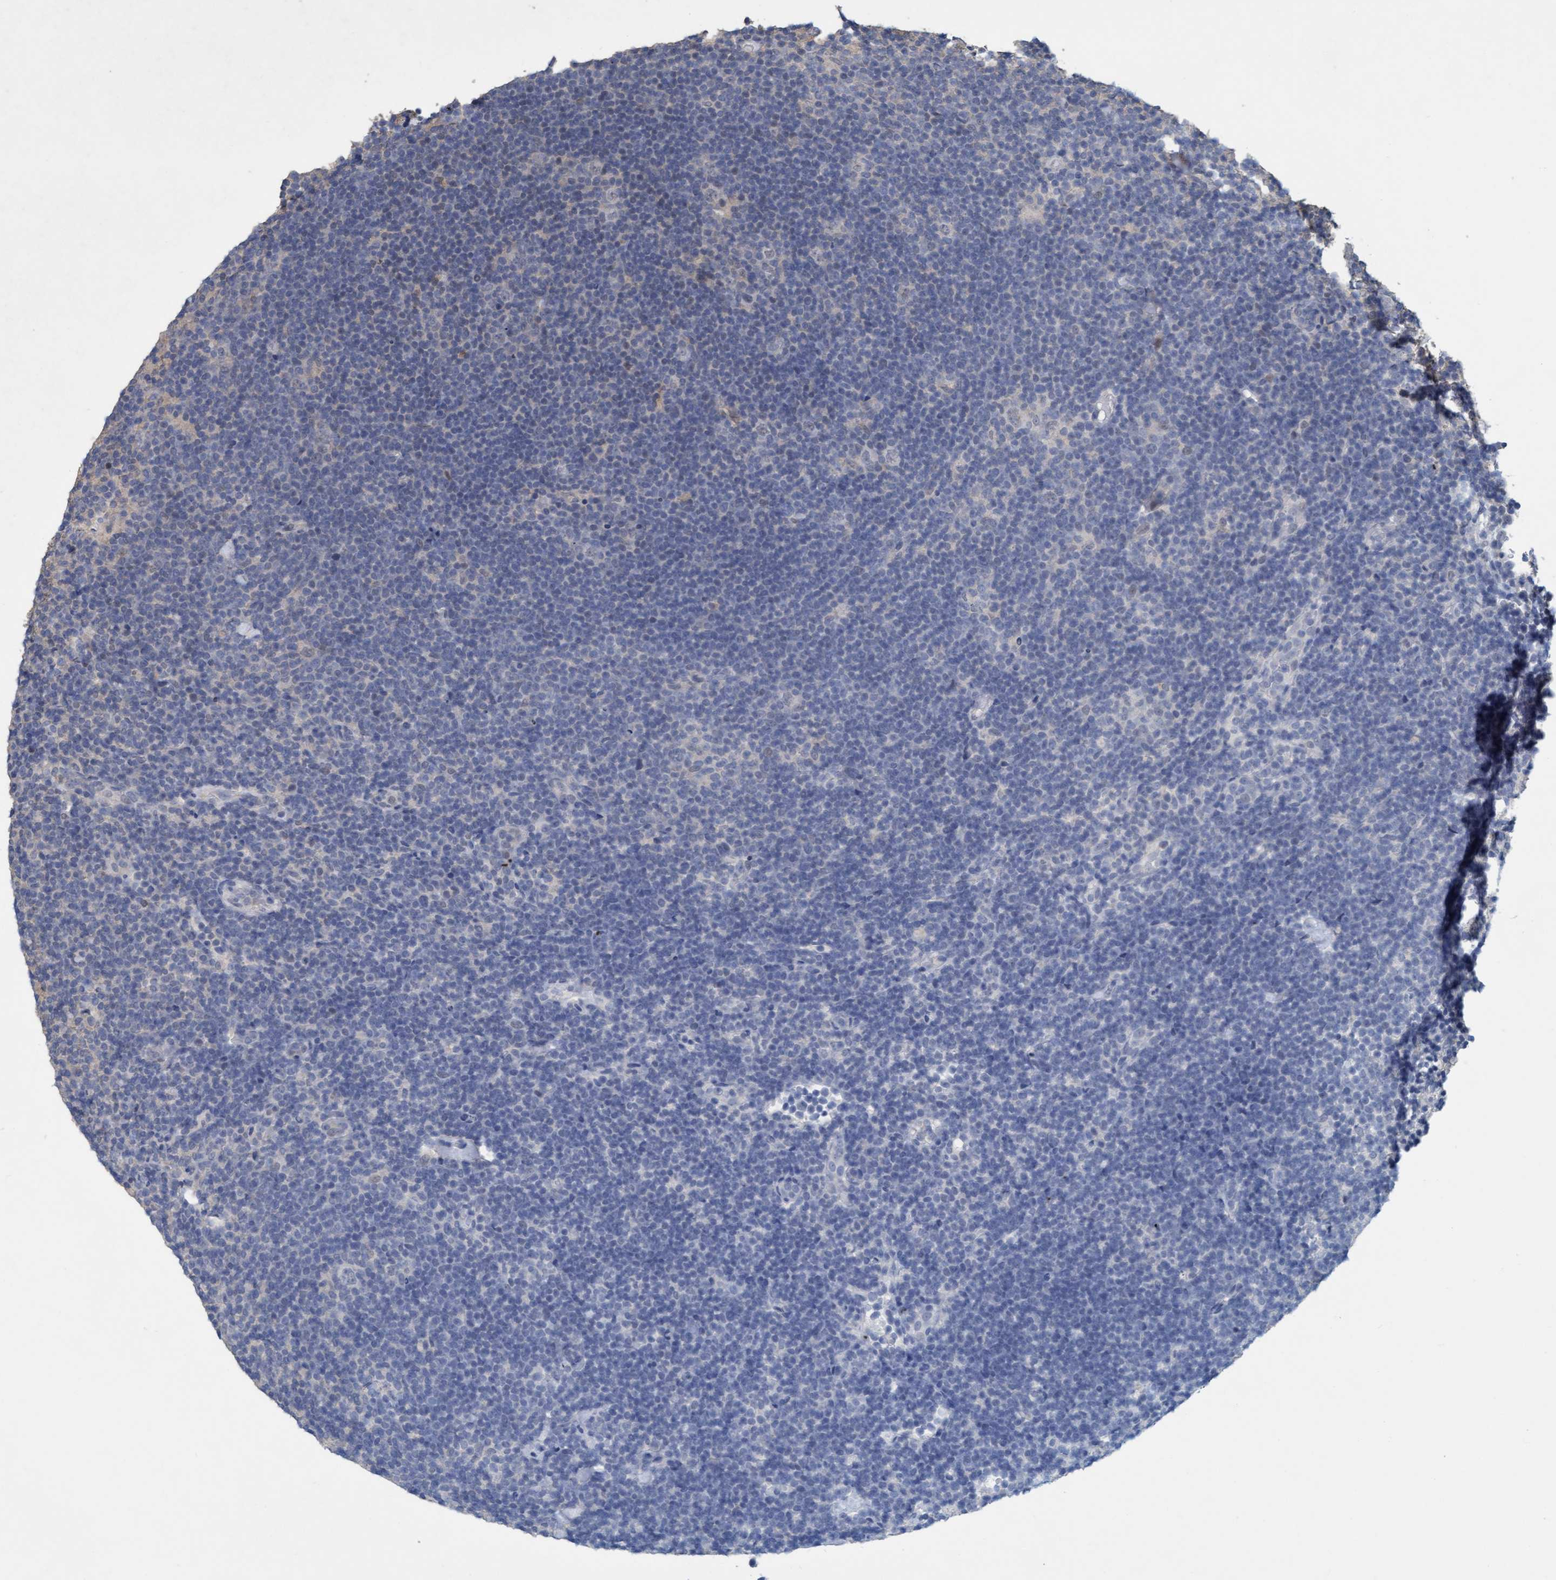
{"staining": {"intensity": "negative", "quantity": "none", "location": "none"}, "tissue": "lymphoma", "cell_type": "Tumor cells", "image_type": "cancer", "snomed": [{"axis": "morphology", "description": "Hodgkin's disease, NOS"}, {"axis": "topography", "description": "Lymph node"}], "caption": "Human Hodgkin's disease stained for a protein using immunohistochemistry (IHC) exhibits no positivity in tumor cells.", "gene": "ZNF677", "patient": {"sex": "female", "age": 57}}